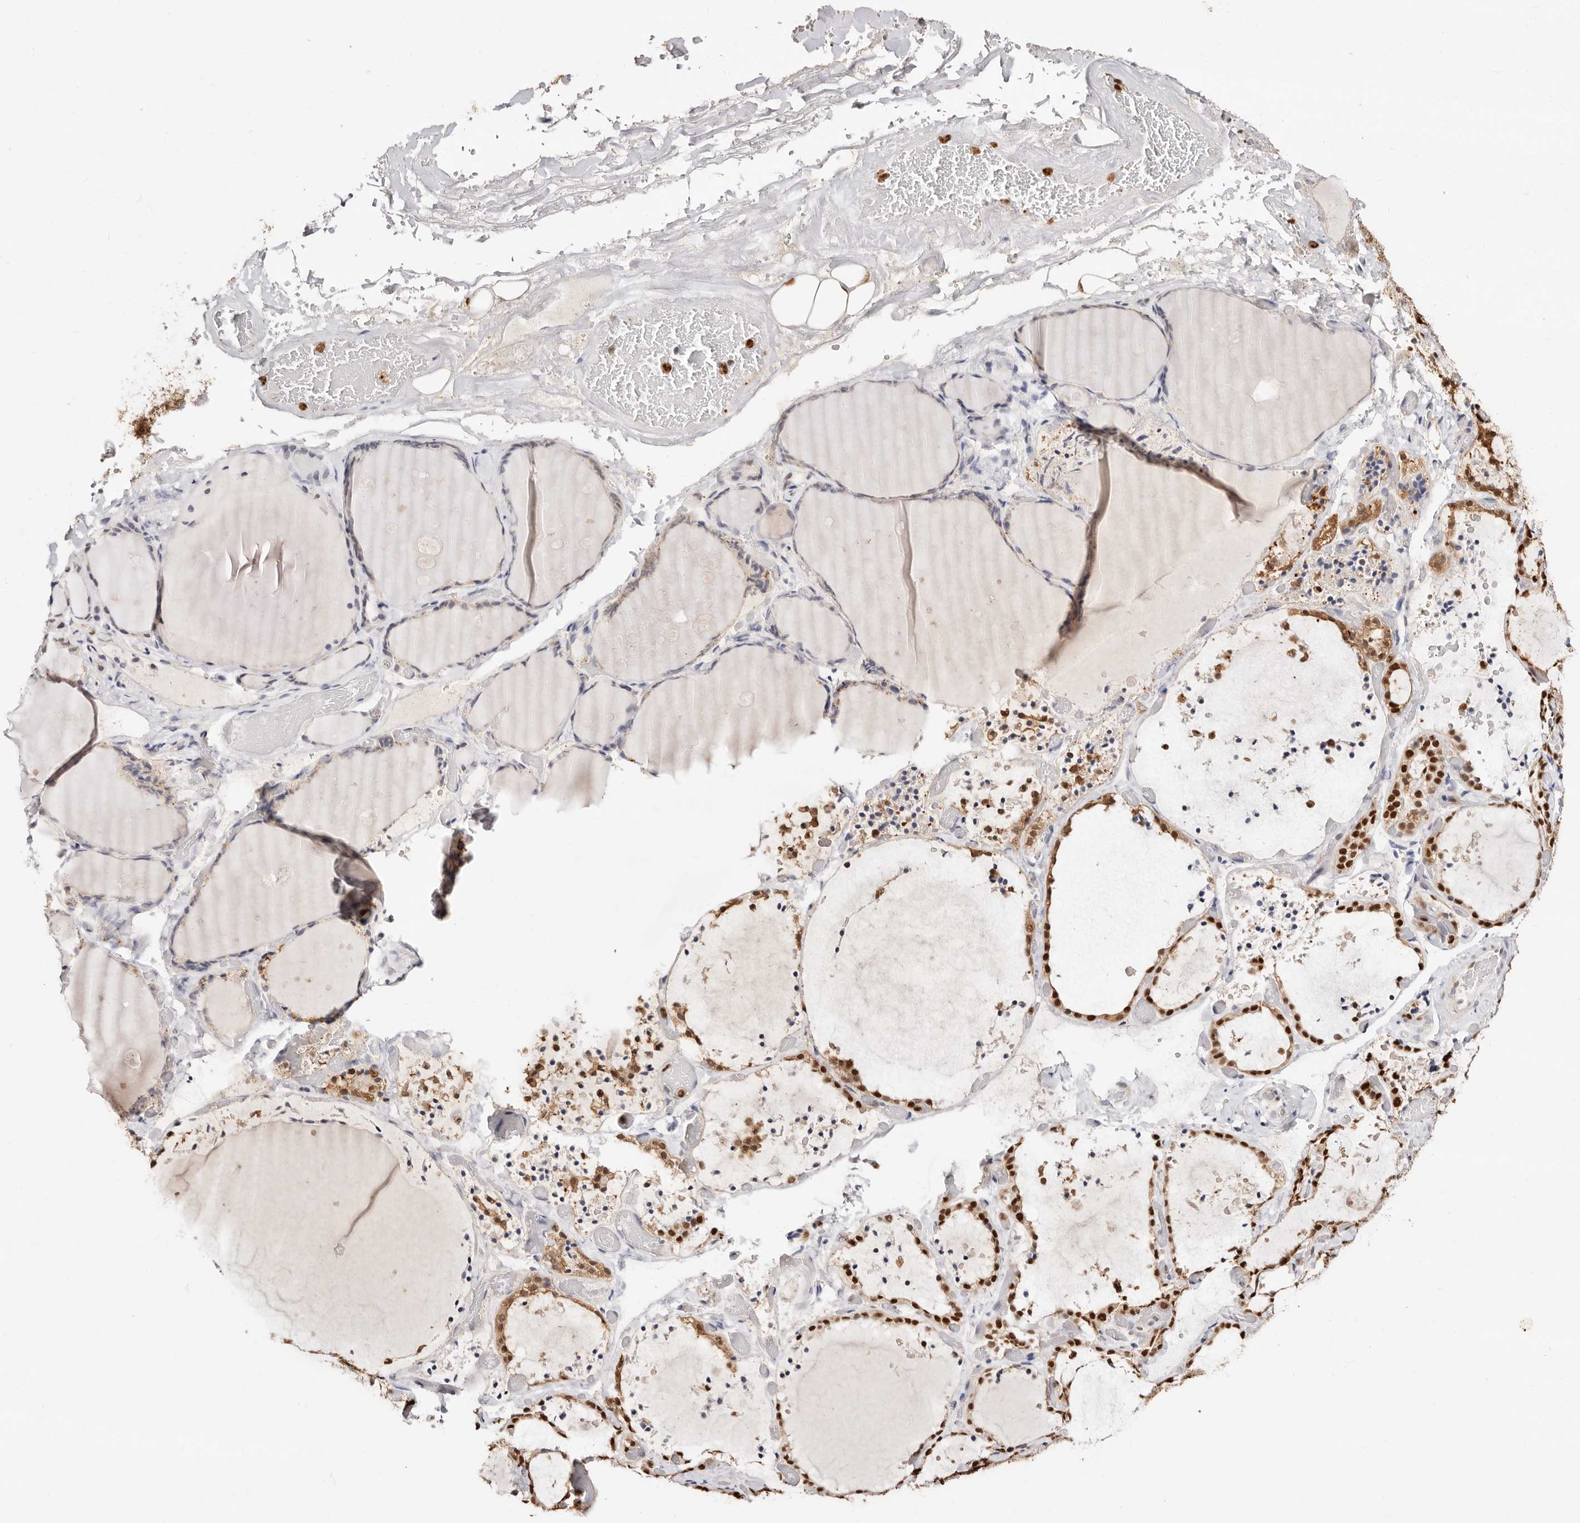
{"staining": {"intensity": "strong", "quantity": ">75%", "location": "nuclear"}, "tissue": "thyroid gland", "cell_type": "Glandular cells", "image_type": "normal", "snomed": [{"axis": "morphology", "description": "Normal tissue, NOS"}, {"axis": "topography", "description": "Thyroid gland"}], "caption": "Protein expression analysis of unremarkable human thyroid gland reveals strong nuclear positivity in approximately >75% of glandular cells.", "gene": "TKT", "patient": {"sex": "female", "age": 44}}